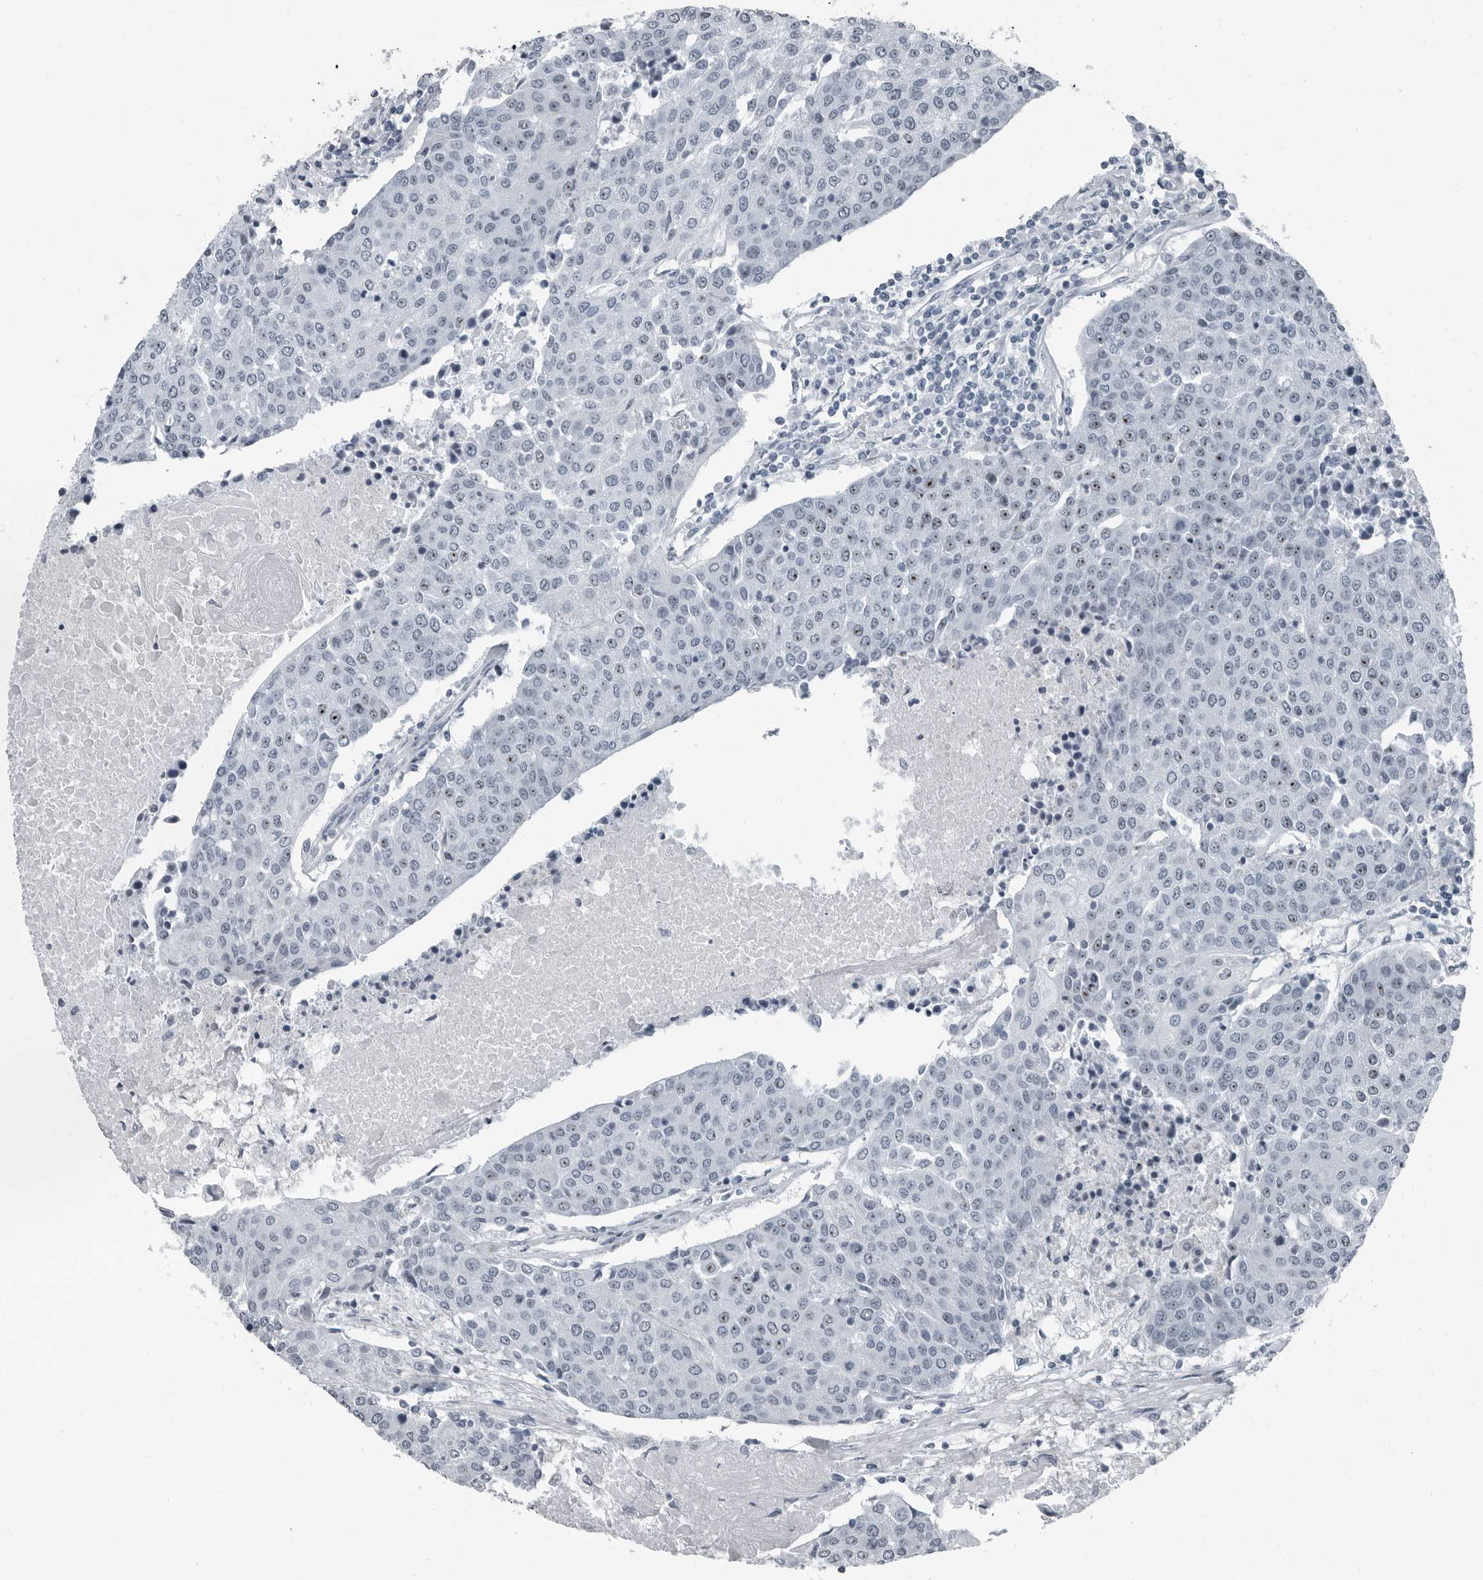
{"staining": {"intensity": "moderate", "quantity": "<25%", "location": "nuclear"}, "tissue": "urothelial cancer", "cell_type": "Tumor cells", "image_type": "cancer", "snomed": [{"axis": "morphology", "description": "Urothelial carcinoma, High grade"}, {"axis": "topography", "description": "Urinary bladder"}], "caption": "High-power microscopy captured an immunohistochemistry (IHC) photomicrograph of urothelial carcinoma (high-grade), revealing moderate nuclear positivity in approximately <25% of tumor cells.", "gene": "PDCD11", "patient": {"sex": "female", "age": 85}}